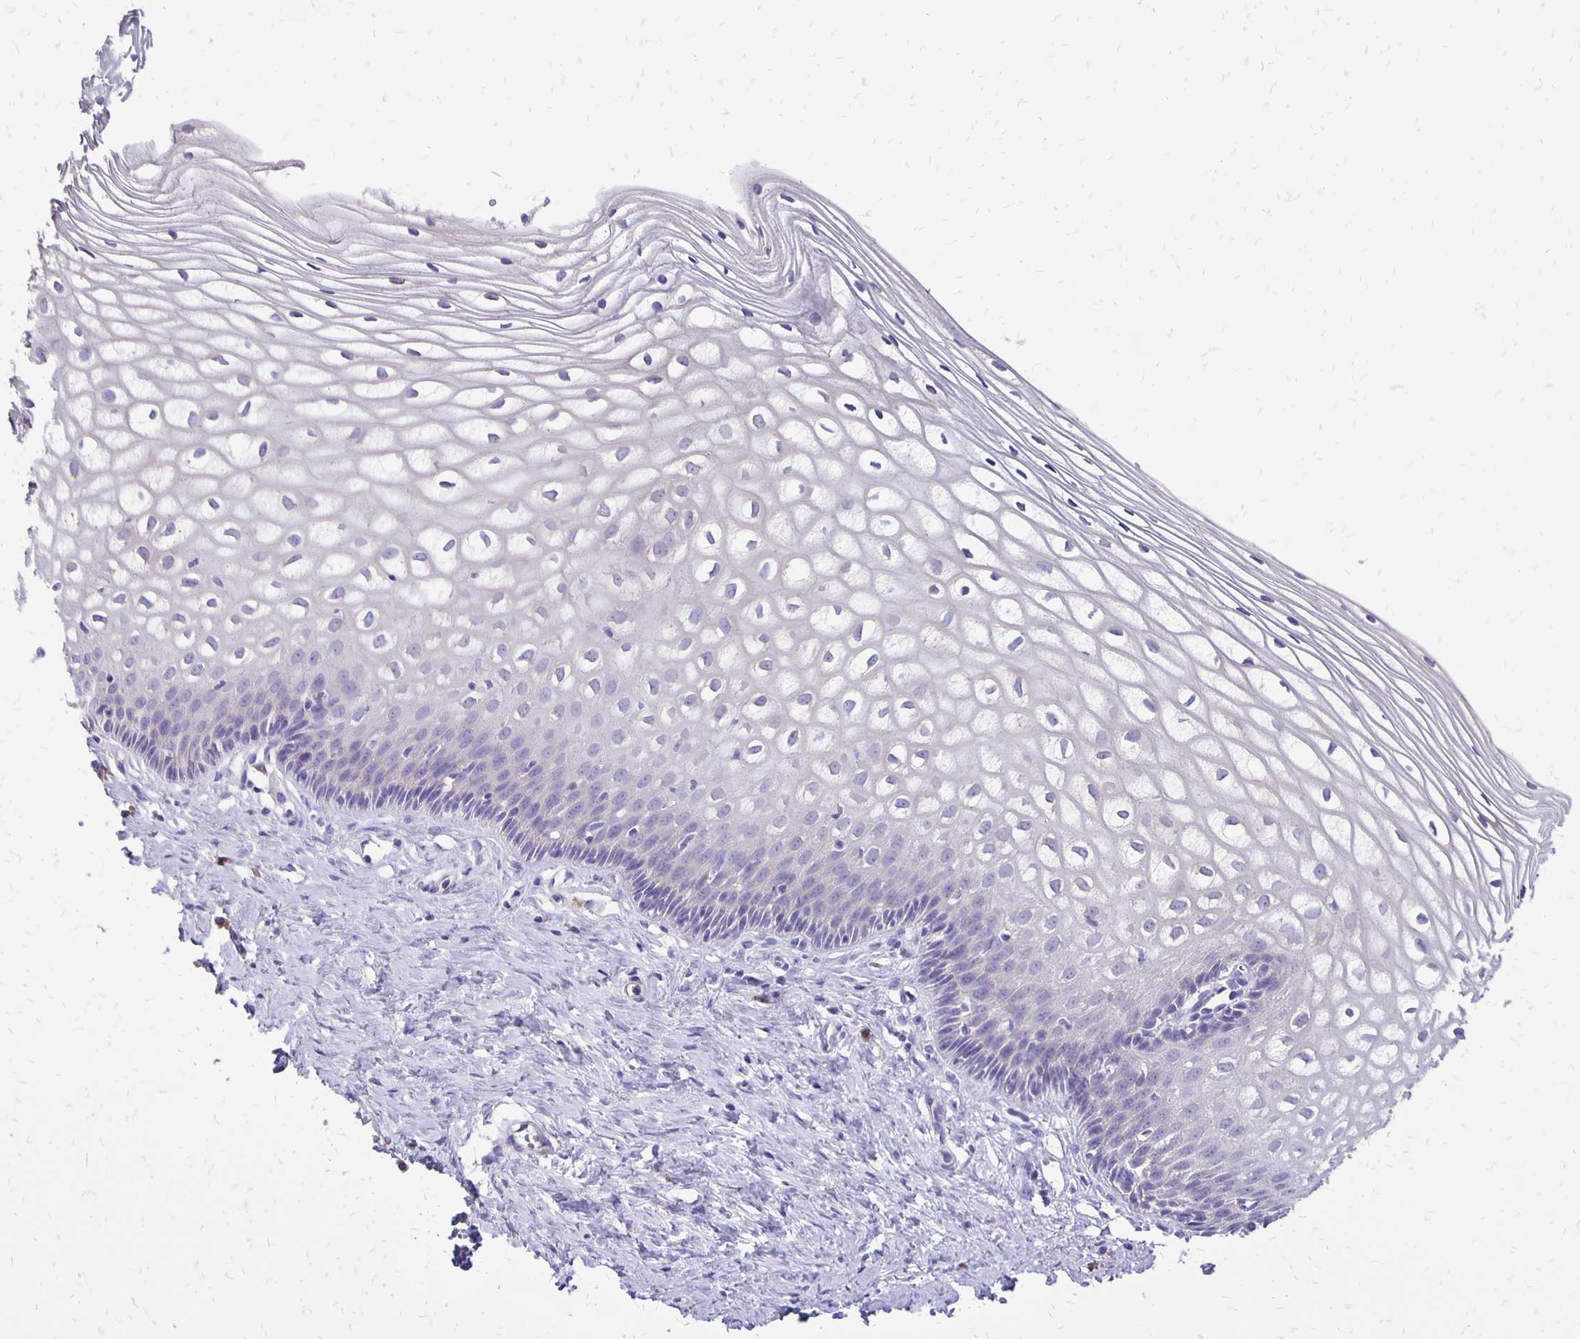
{"staining": {"intensity": "moderate", "quantity": "<25%", "location": "cytoplasmic/membranous"}, "tissue": "cervix", "cell_type": "Glandular cells", "image_type": "normal", "snomed": [{"axis": "morphology", "description": "Normal tissue, NOS"}, {"axis": "topography", "description": "Cervix"}], "caption": "Cervix stained with DAB immunohistochemistry (IHC) demonstrates low levels of moderate cytoplasmic/membranous expression in approximately <25% of glandular cells.", "gene": "ANKRD45", "patient": {"sex": "female", "age": 36}}